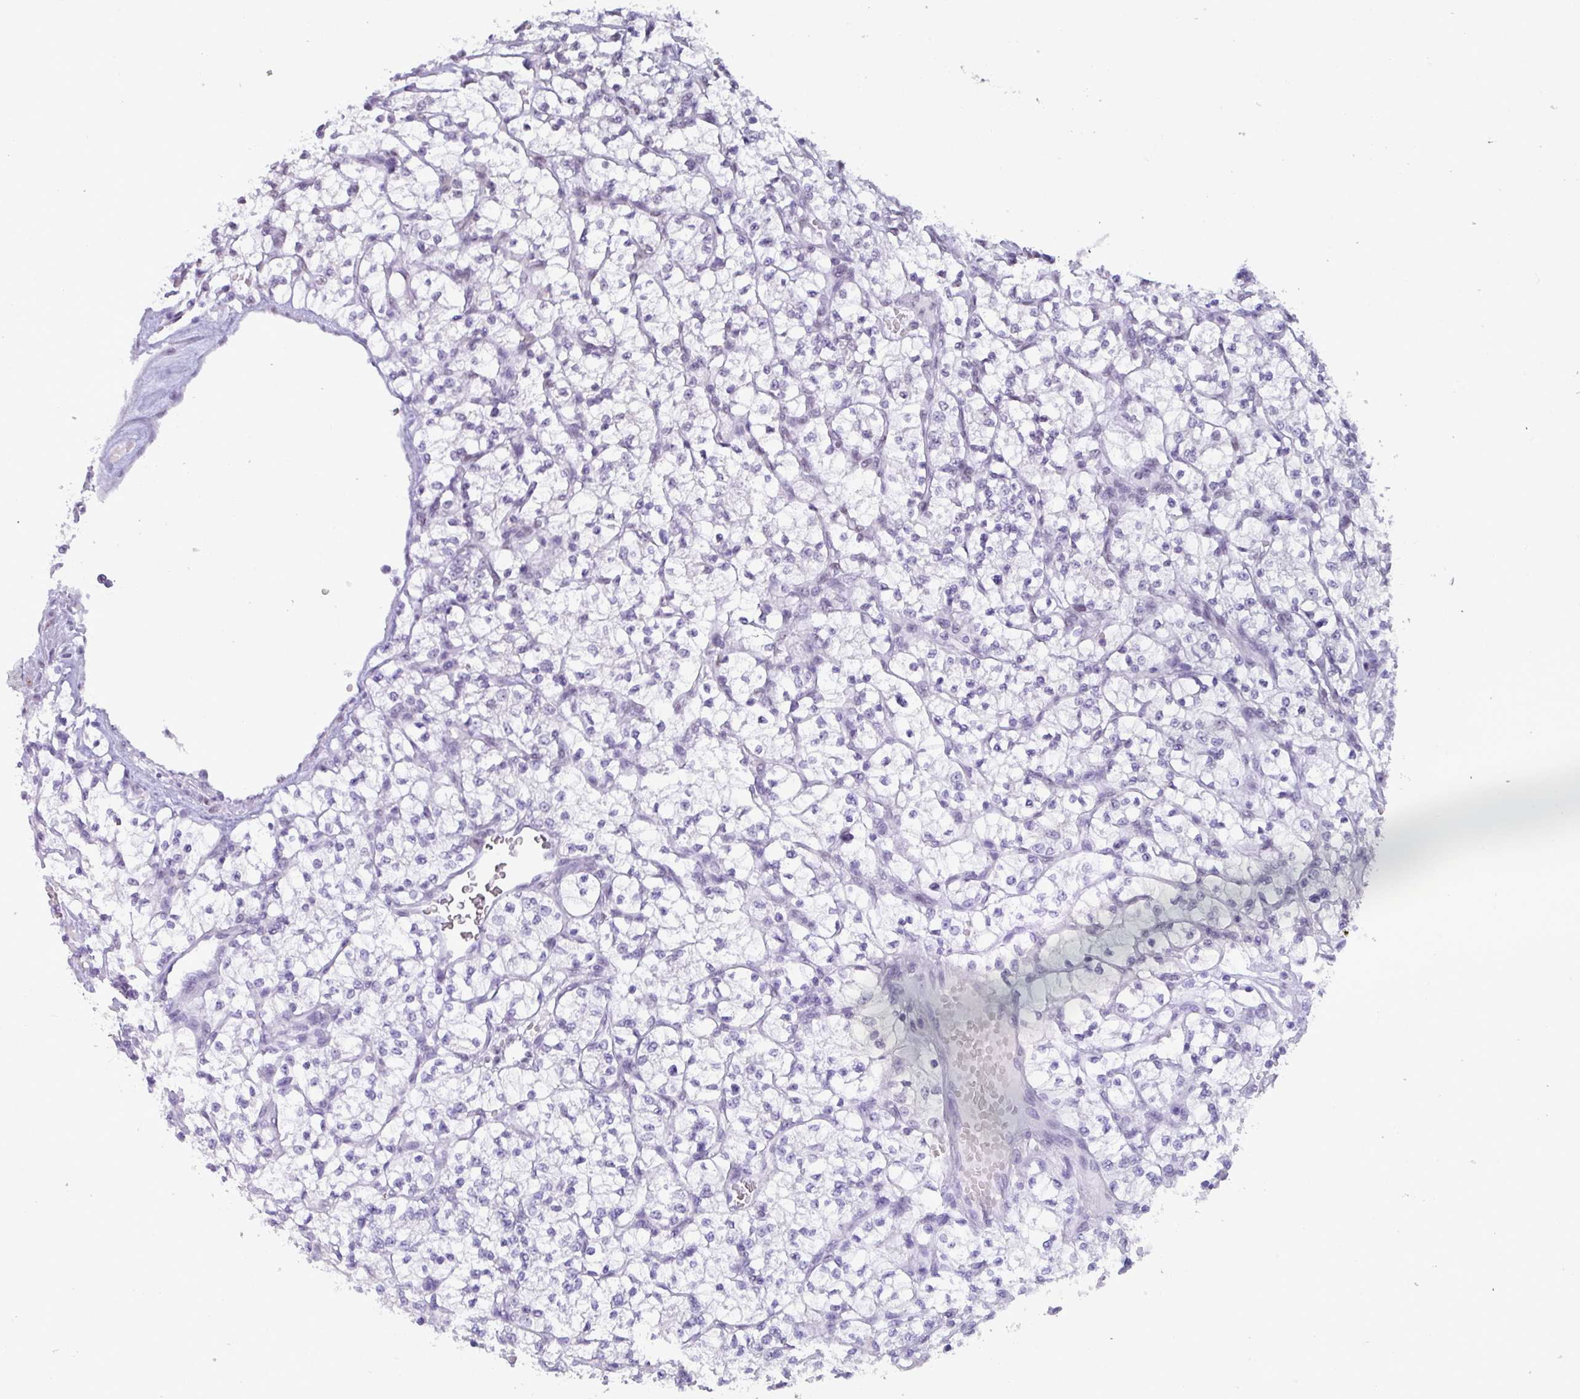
{"staining": {"intensity": "negative", "quantity": "none", "location": "none"}, "tissue": "renal cancer", "cell_type": "Tumor cells", "image_type": "cancer", "snomed": [{"axis": "morphology", "description": "Adenocarcinoma, NOS"}, {"axis": "topography", "description": "Kidney"}], "caption": "High power microscopy histopathology image of an immunohistochemistry image of renal cancer, revealing no significant staining in tumor cells.", "gene": "PUF60", "patient": {"sex": "female", "age": 64}}